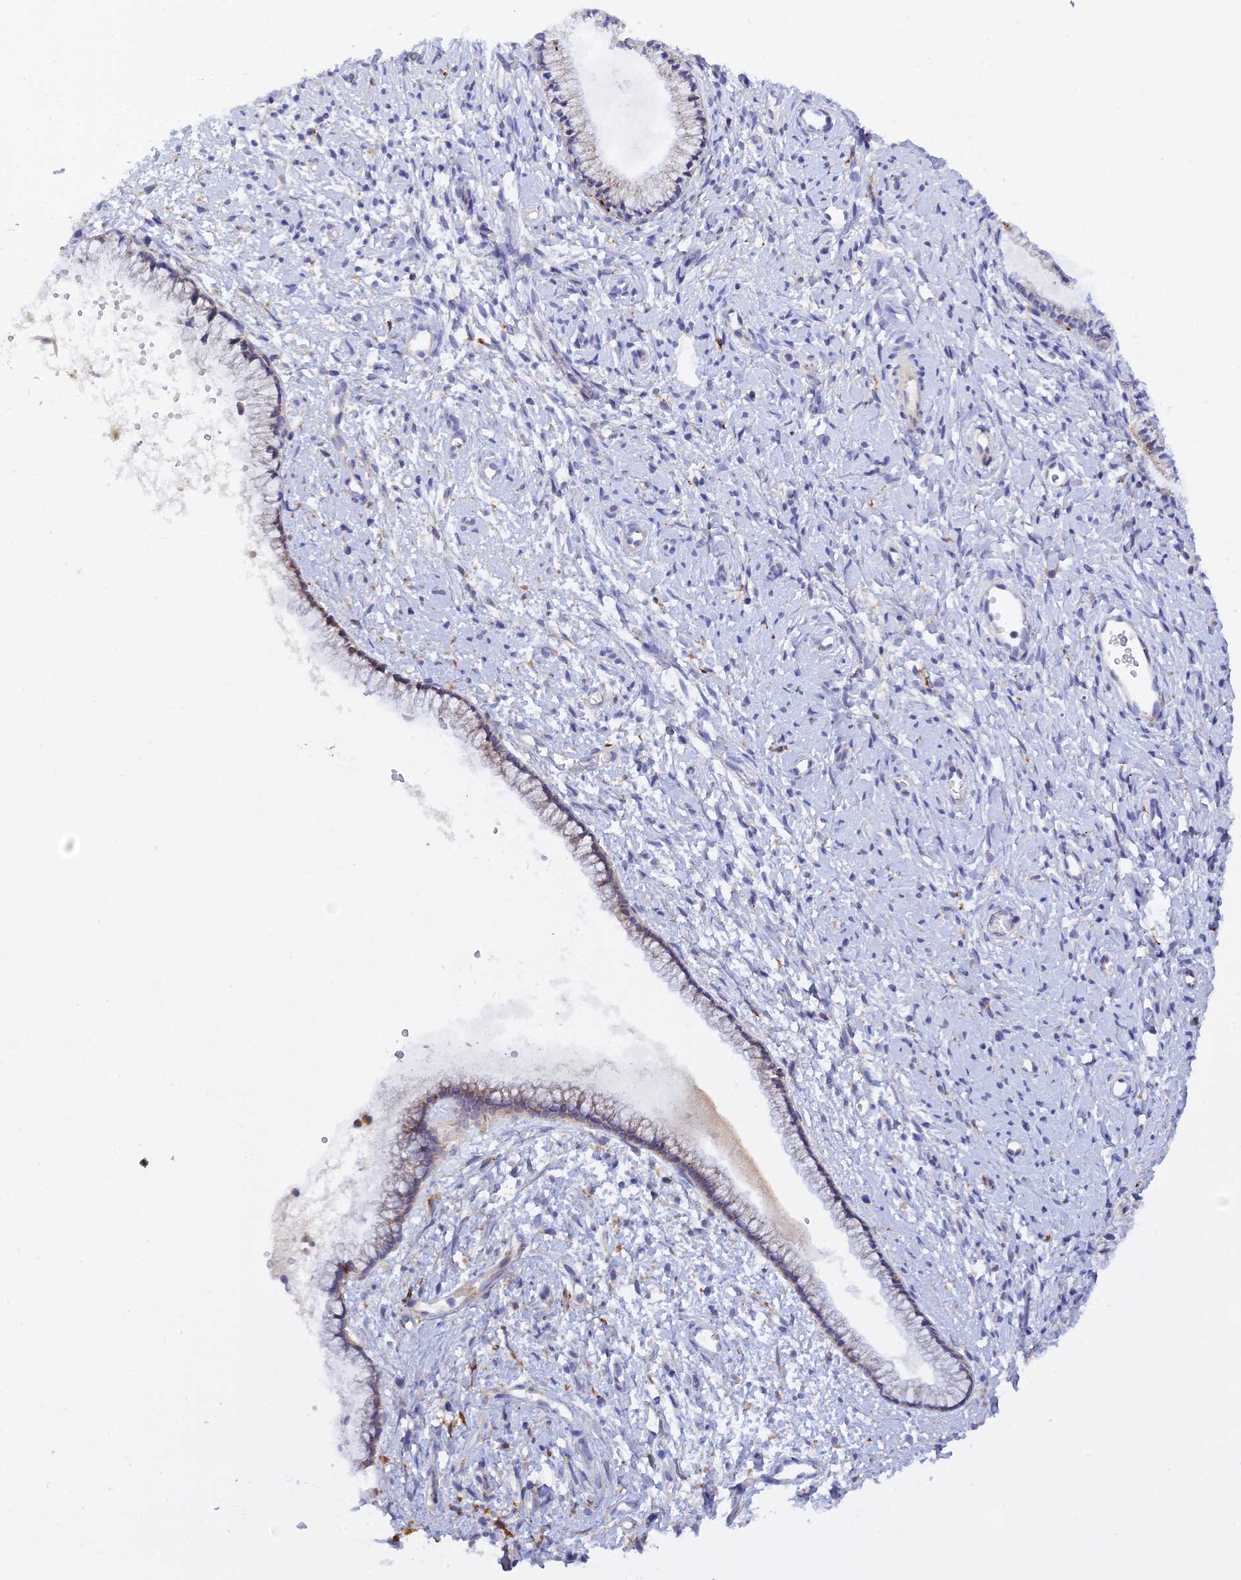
{"staining": {"intensity": "weak", "quantity": "25%-75%", "location": "cytoplasmic/membranous"}, "tissue": "cervix", "cell_type": "Glandular cells", "image_type": "normal", "snomed": [{"axis": "morphology", "description": "Normal tissue, NOS"}, {"axis": "topography", "description": "Cervix"}], "caption": "This photomicrograph shows immunohistochemistry staining of benign human cervix, with low weak cytoplasmic/membranous expression in approximately 25%-75% of glandular cells.", "gene": "RPGRIP1L", "patient": {"sex": "female", "age": 57}}